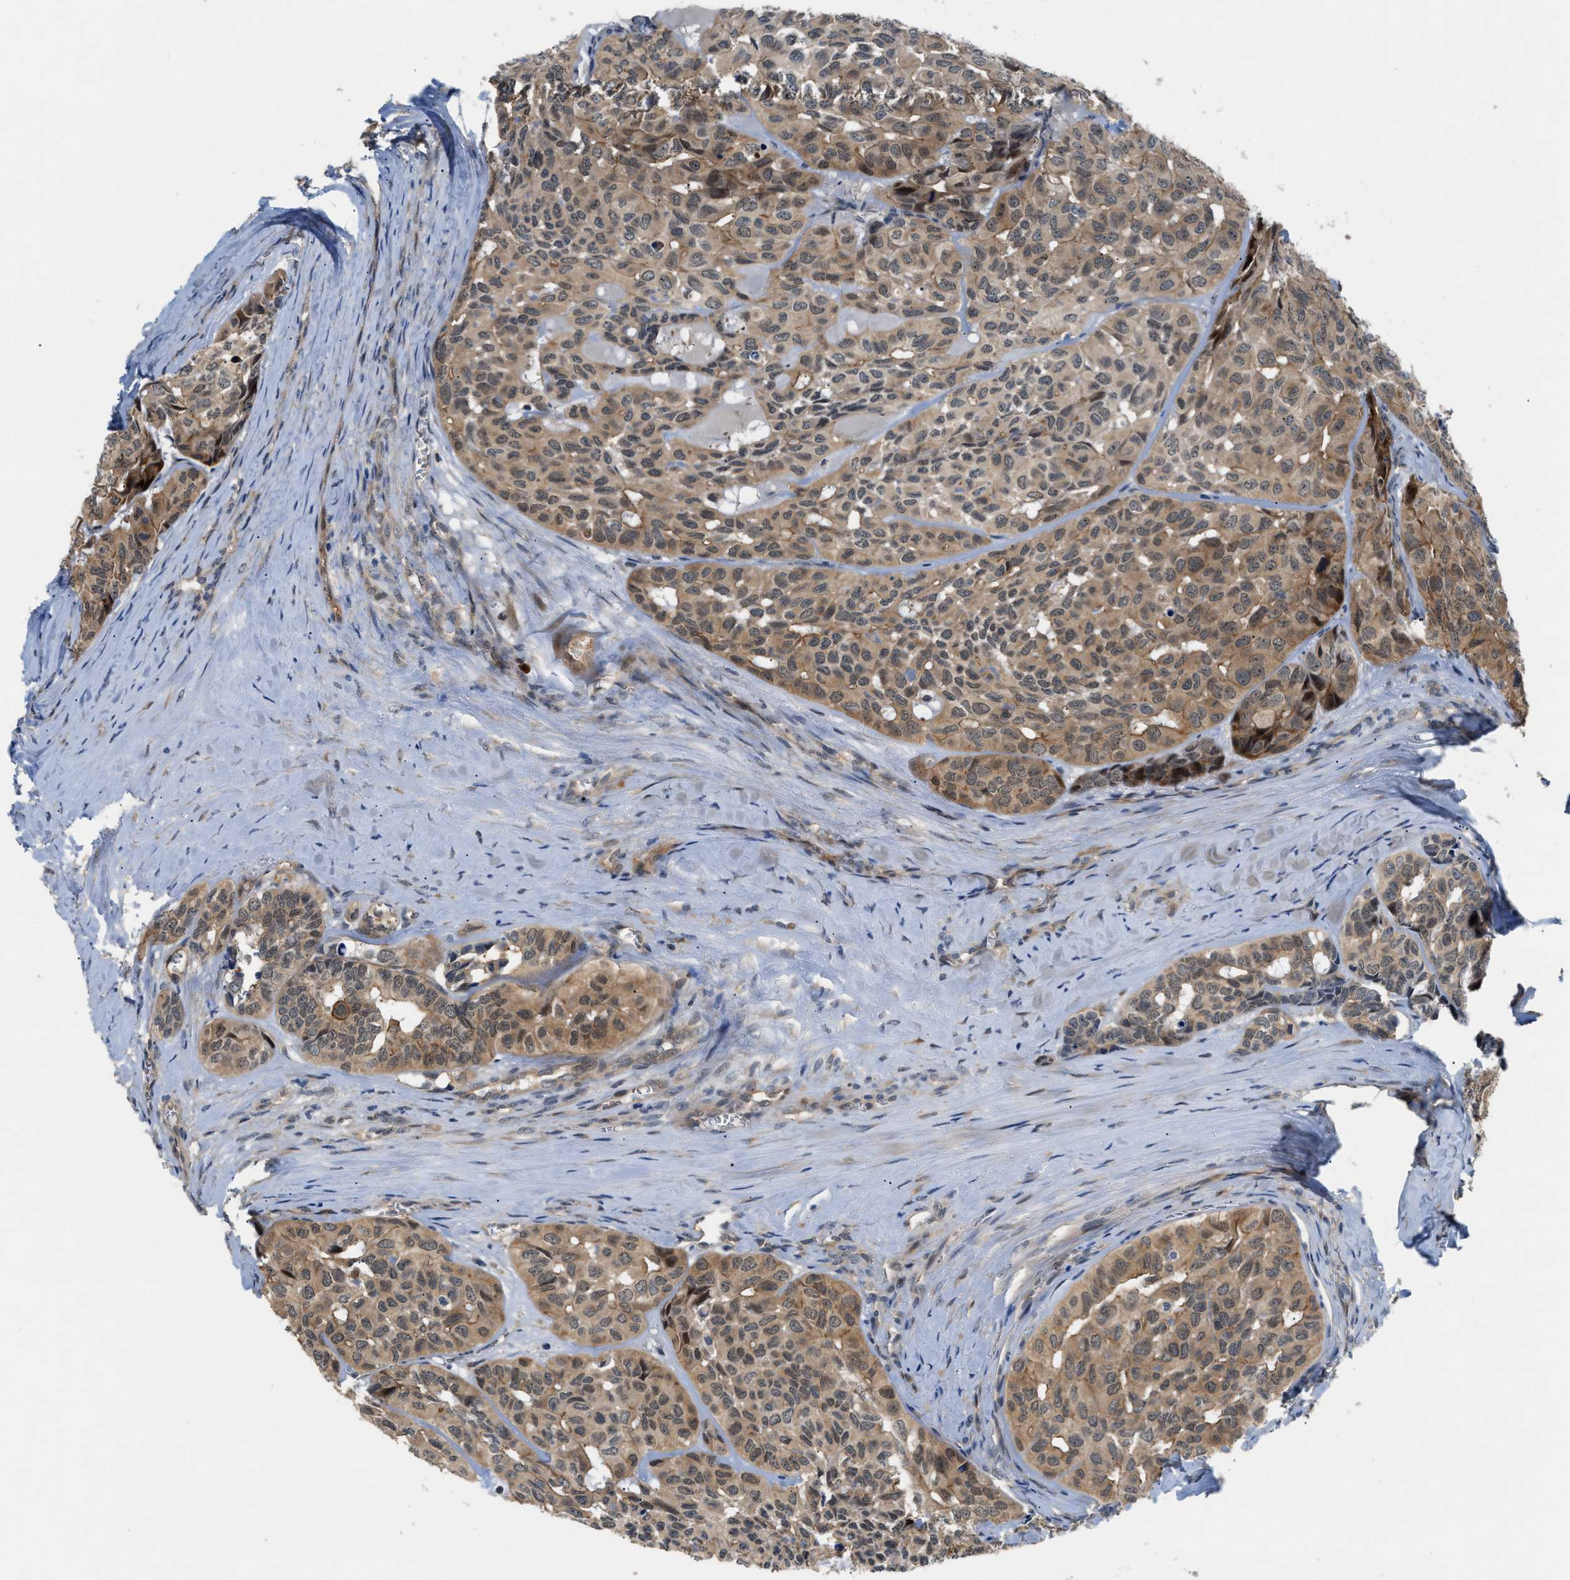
{"staining": {"intensity": "moderate", "quantity": ">75%", "location": "cytoplasmic/membranous,nuclear"}, "tissue": "head and neck cancer", "cell_type": "Tumor cells", "image_type": "cancer", "snomed": [{"axis": "morphology", "description": "Adenocarcinoma, NOS"}, {"axis": "topography", "description": "Salivary gland, NOS"}, {"axis": "topography", "description": "Head-Neck"}], "caption": "A brown stain highlights moderate cytoplasmic/membranous and nuclear positivity of a protein in human head and neck cancer tumor cells. Immunohistochemistry (ihc) stains the protein in brown and the nuclei are stained blue.", "gene": "TRAK2", "patient": {"sex": "female", "age": 76}}